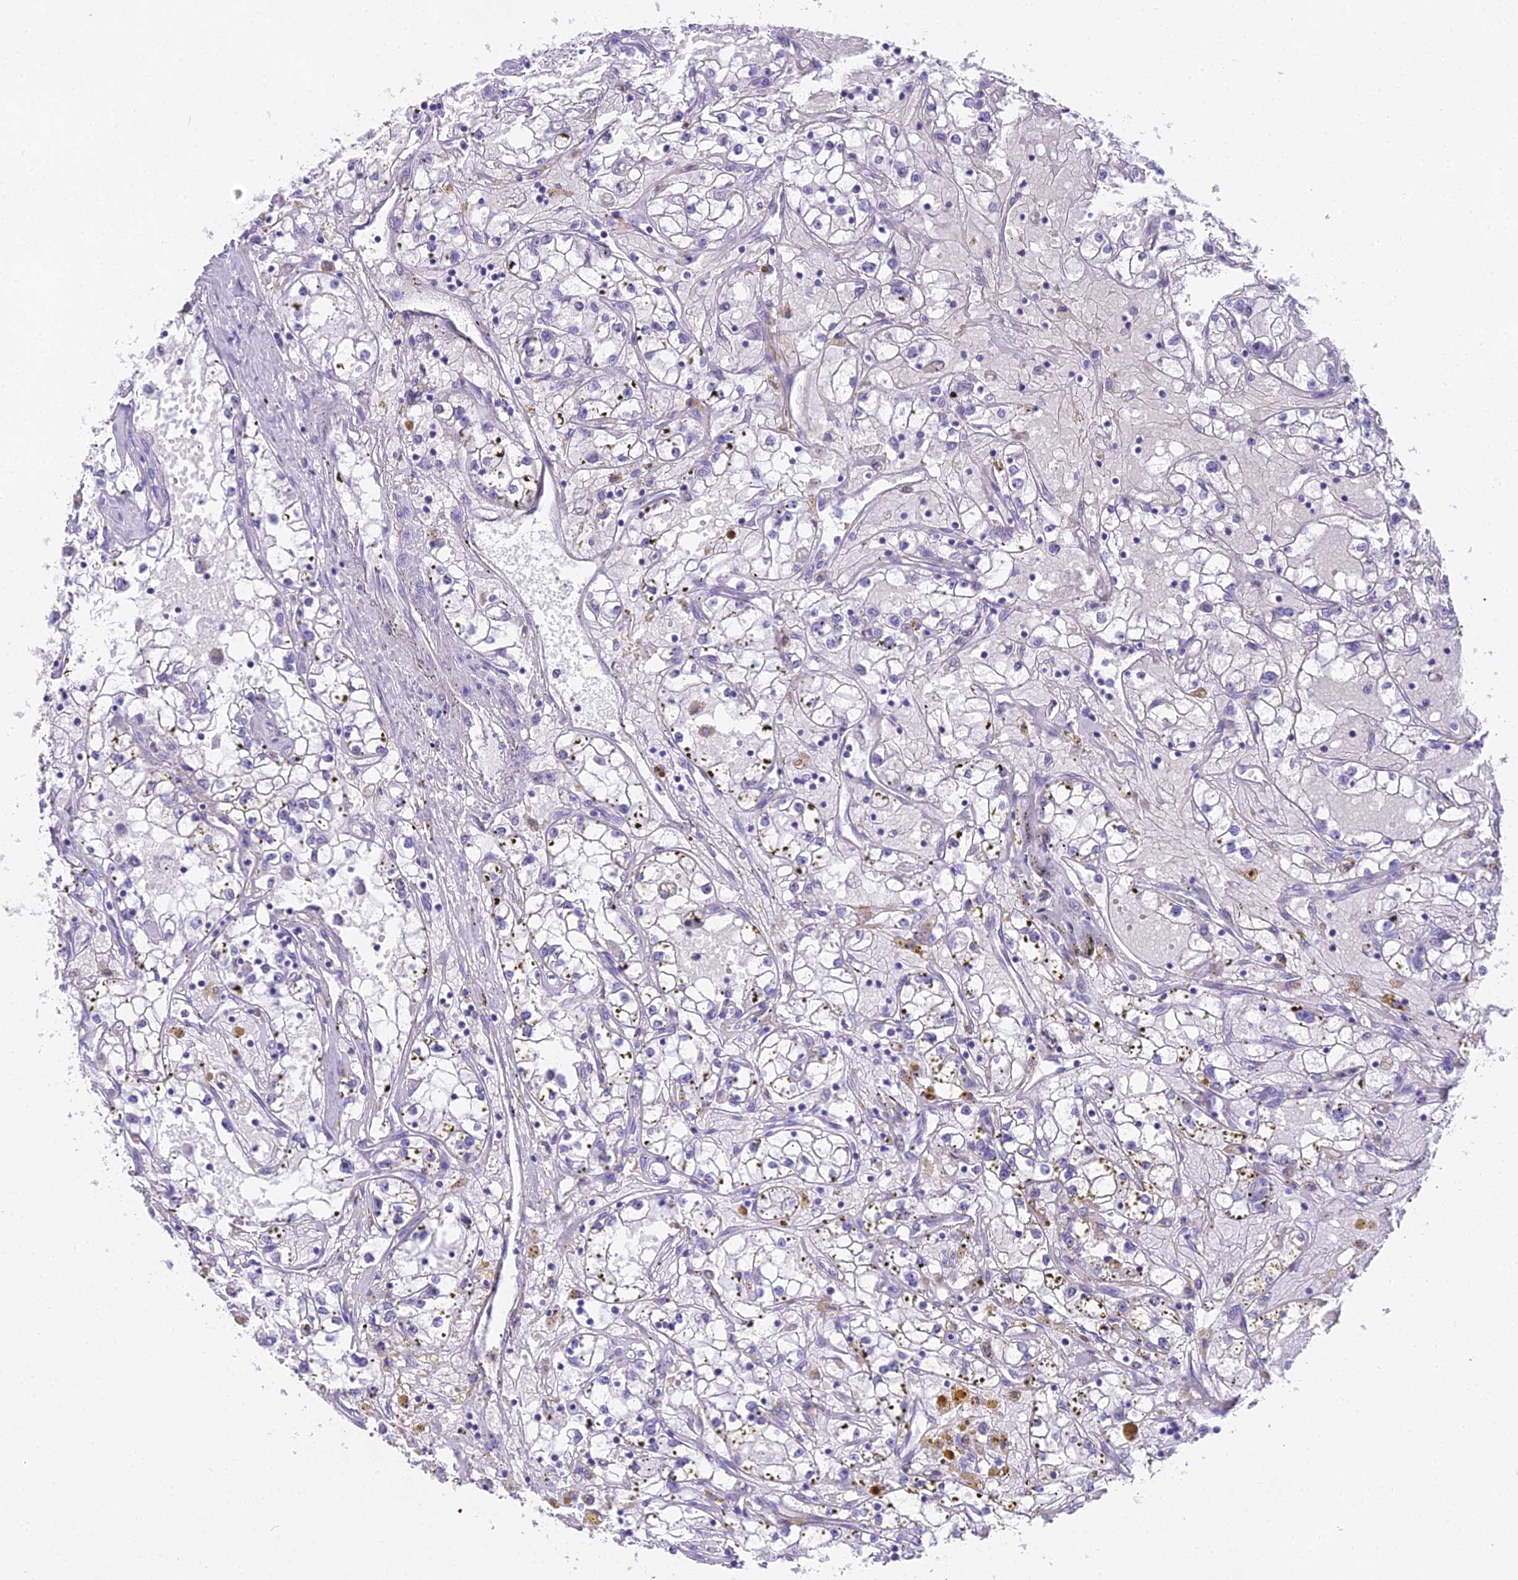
{"staining": {"intensity": "negative", "quantity": "none", "location": "none"}, "tissue": "renal cancer", "cell_type": "Tumor cells", "image_type": "cancer", "snomed": [{"axis": "morphology", "description": "Adenocarcinoma, NOS"}, {"axis": "topography", "description": "Kidney"}], "caption": "This is an IHC micrograph of renal cancer (adenocarcinoma). There is no expression in tumor cells.", "gene": "UNC80", "patient": {"sex": "male", "age": 56}}